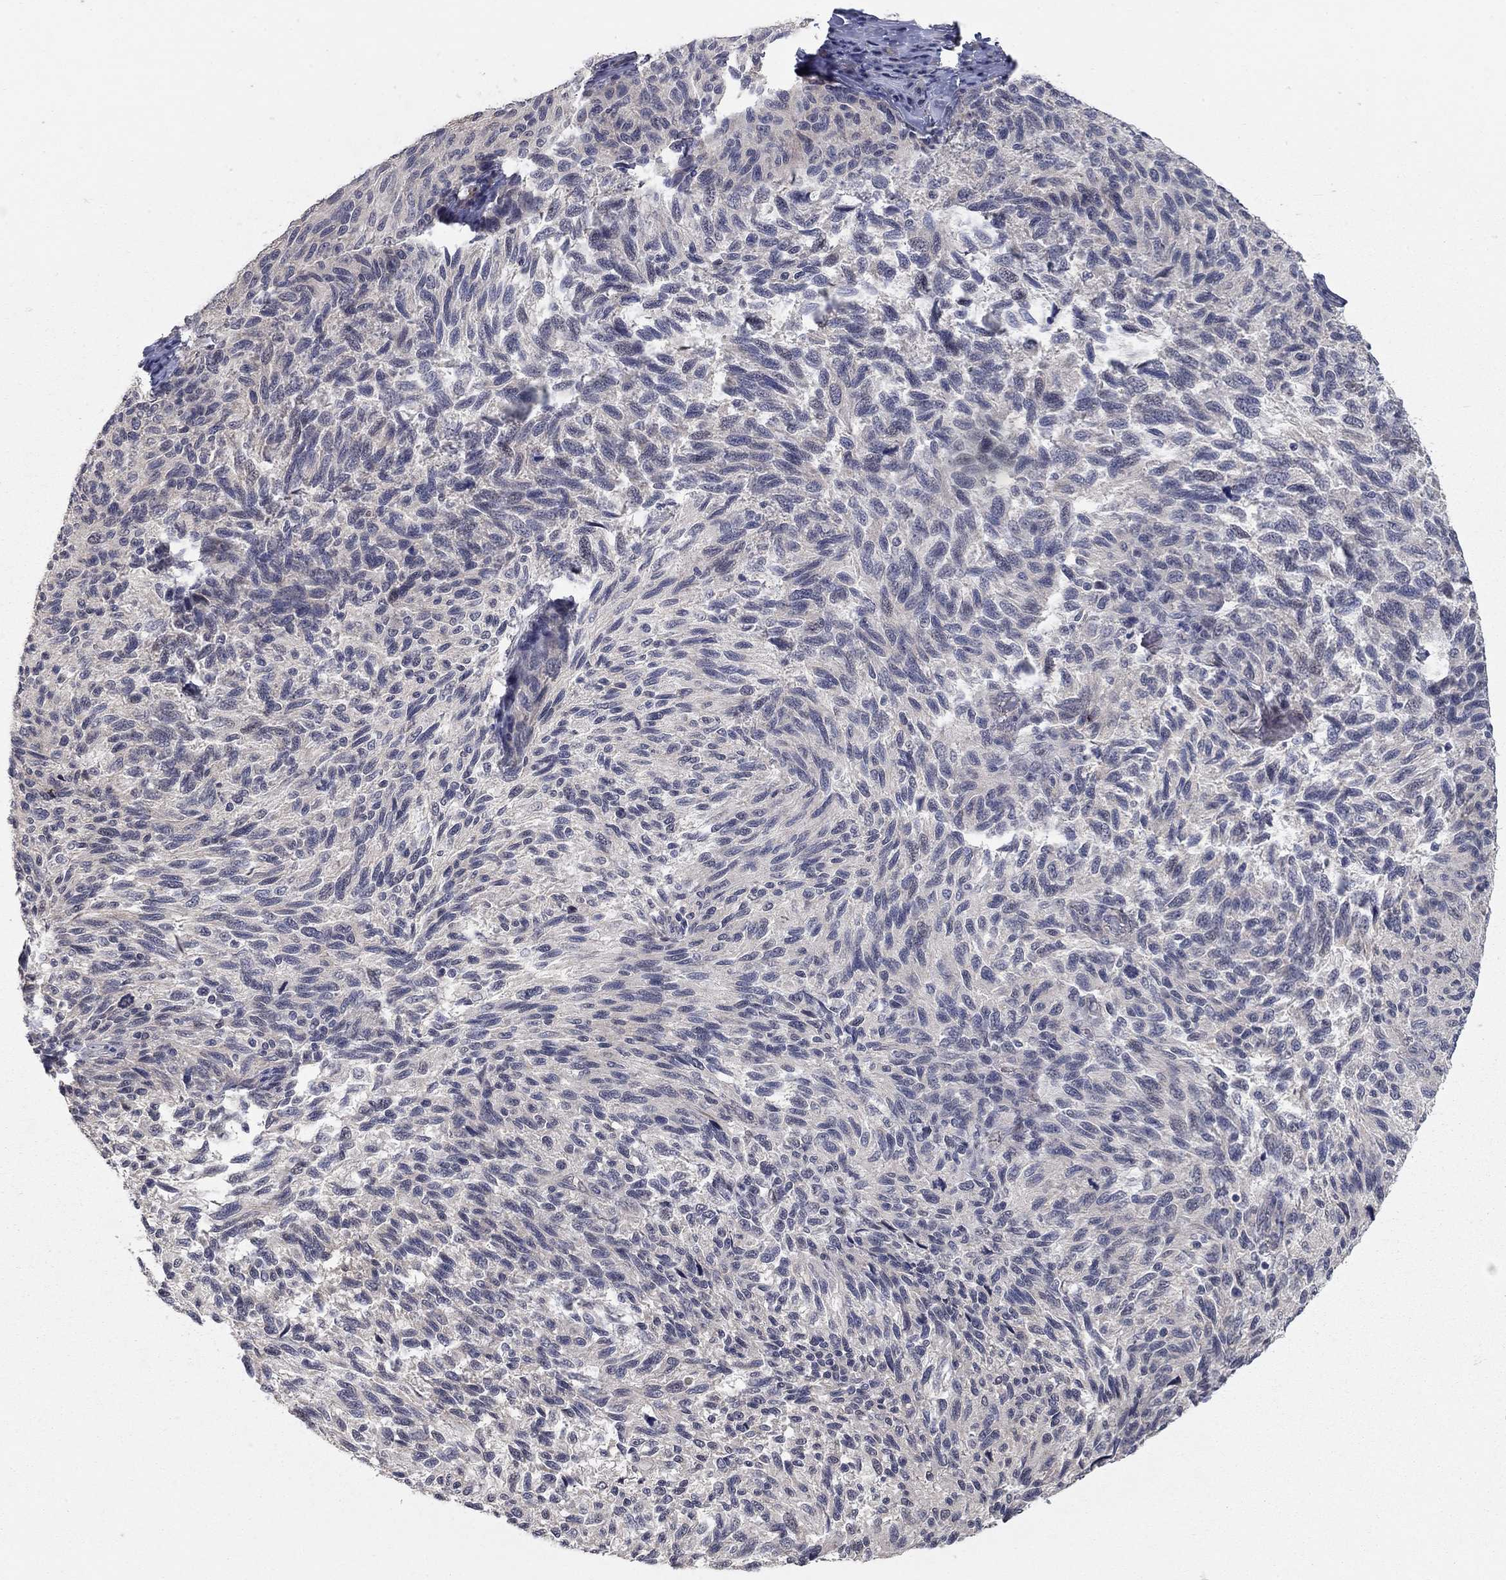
{"staining": {"intensity": "negative", "quantity": "none", "location": "none"}, "tissue": "melanoma", "cell_type": "Tumor cells", "image_type": "cancer", "snomed": [{"axis": "morphology", "description": "Malignant melanoma, NOS"}, {"axis": "topography", "description": "Skin"}], "caption": "Micrograph shows no significant protein expression in tumor cells of malignant melanoma. The staining was performed using DAB to visualize the protein expression in brown, while the nuclei were stained in blue with hematoxylin (Magnification: 20x).", "gene": "WASF3", "patient": {"sex": "female", "age": 73}}